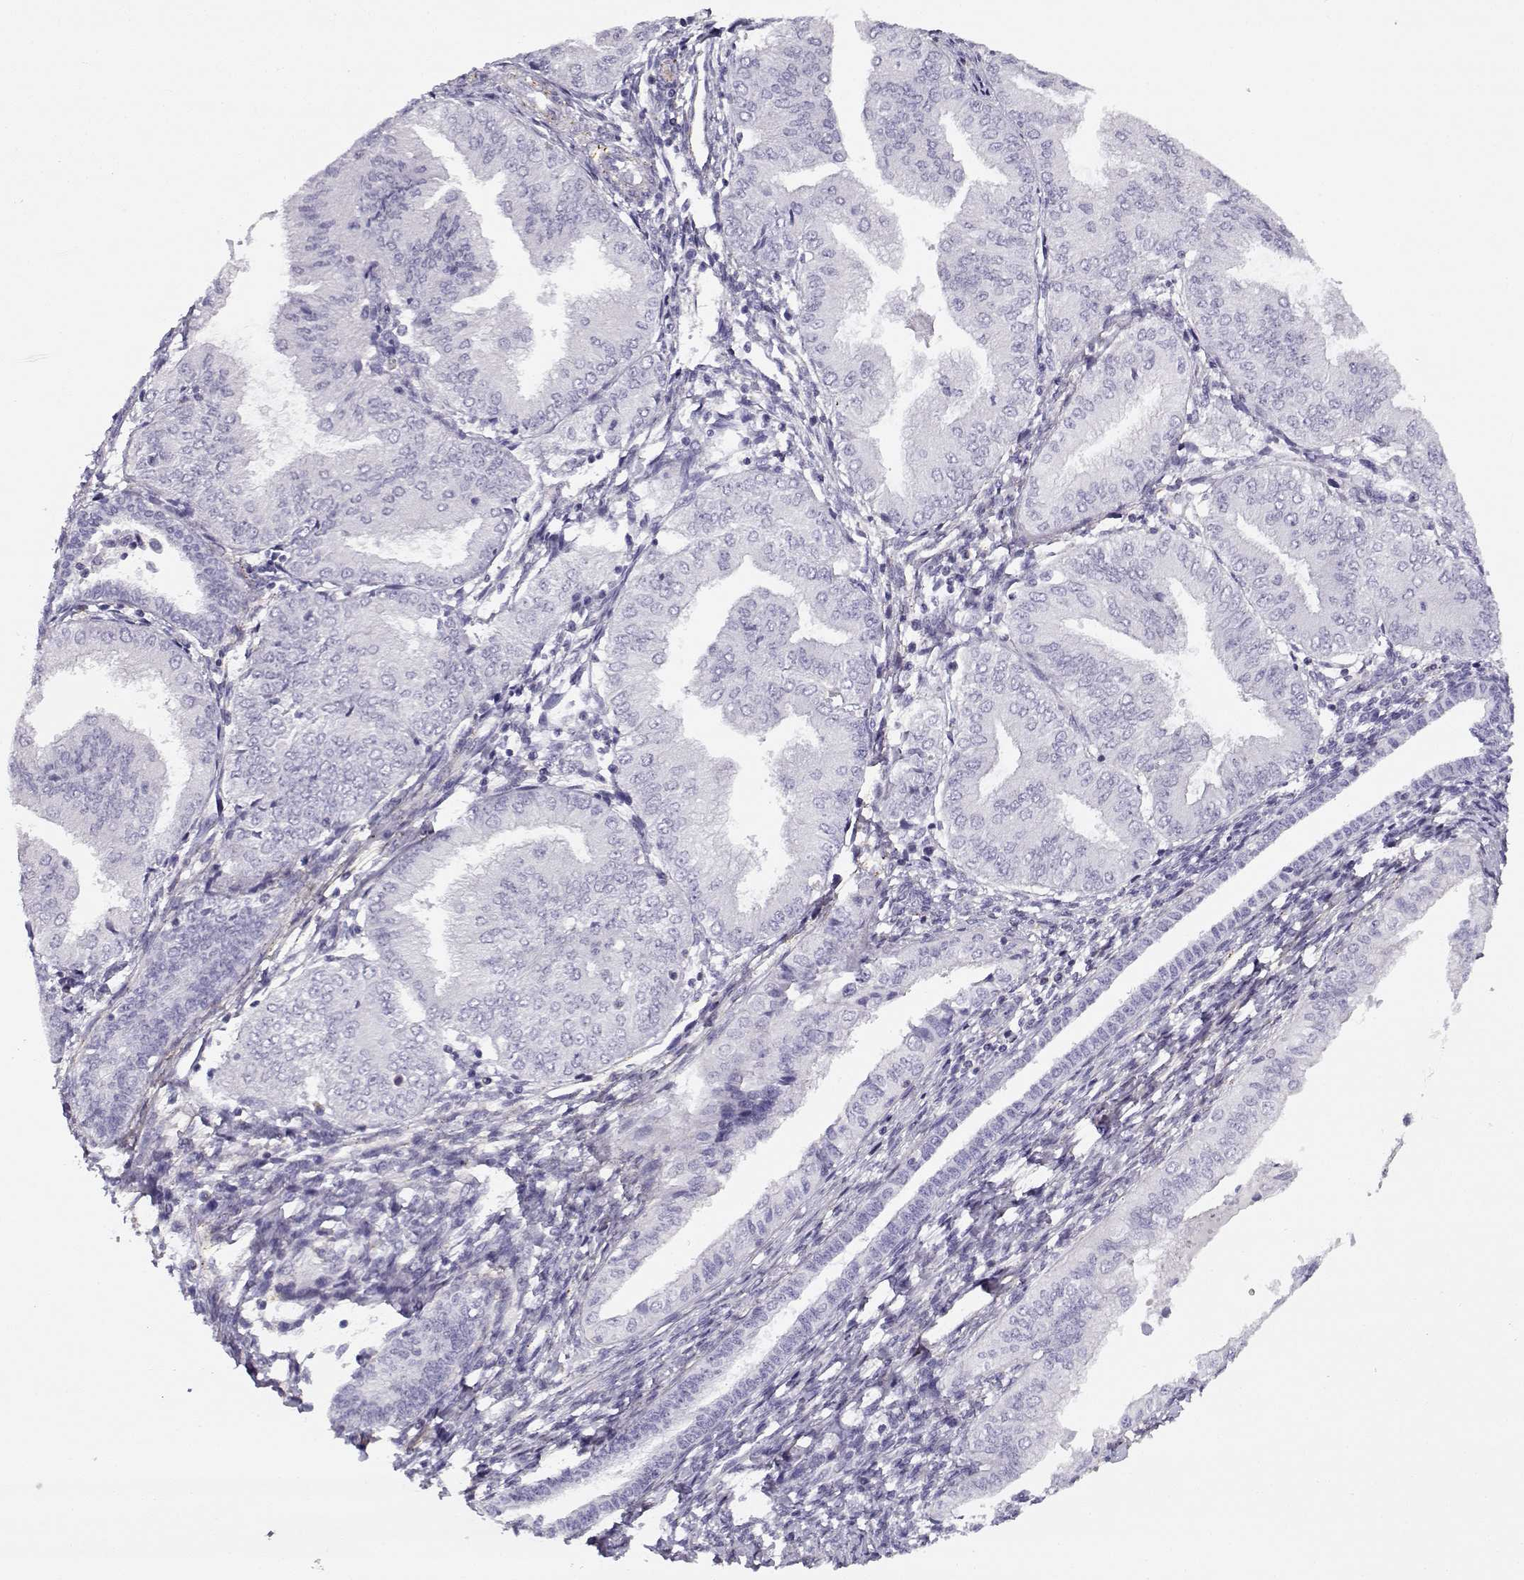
{"staining": {"intensity": "negative", "quantity": "none", "location": "none"}, "tissue": "endometrial cancer", "cell_type": "Tumor cells", "image_type": "cancer", "snomed": [{"axis": "morphology", "description": "Adenocarcinoma, NOS"}, {"axis": "topography", "description": "Endometrium"}], "caption": "A high-resolution photomicrograph shows immunohistochemistry staining of endometrial cancer, which exhibits no significant staining in tumor cells.", "gene": "MYO1A", "patient": {"sex": "female", "age": 53}}